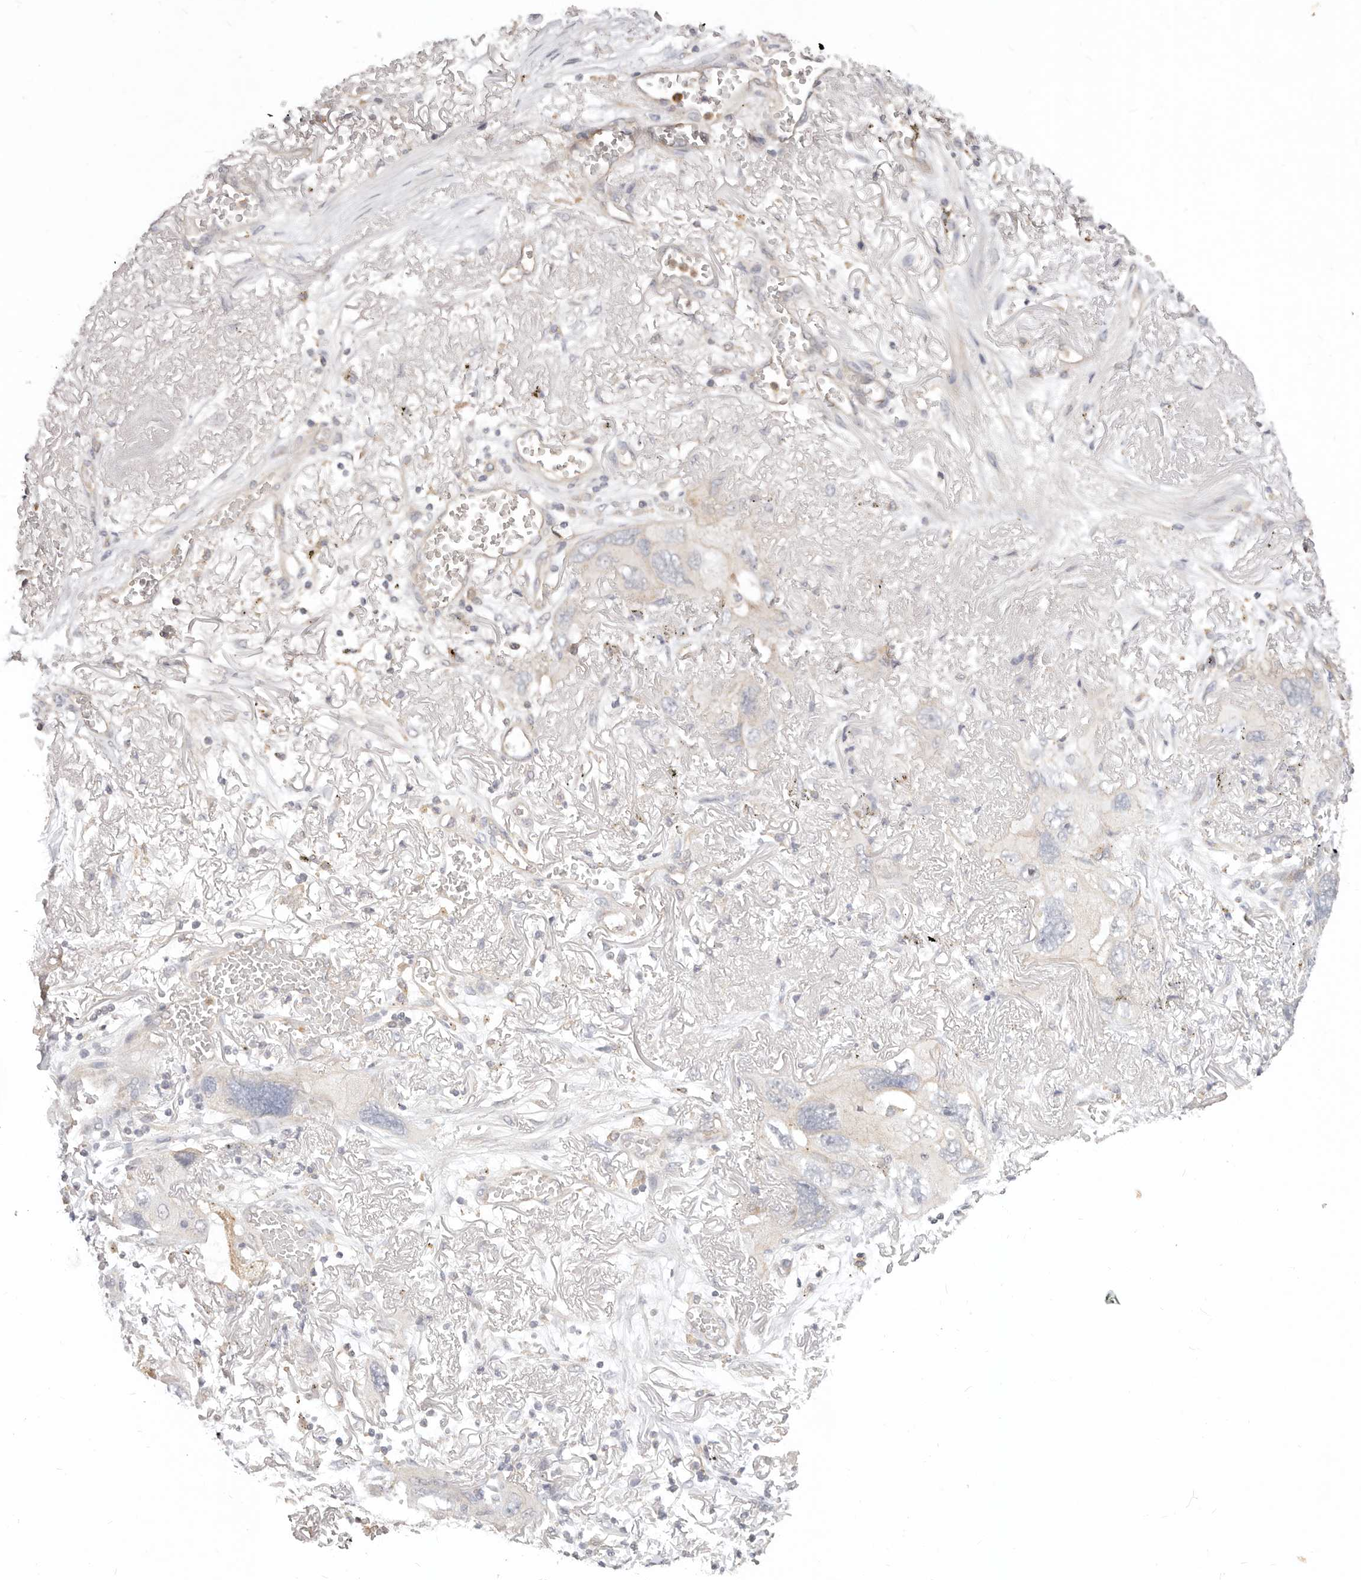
{"staining": {"intensity": "negative", "quantity": "none", "location": "none"}, "tissue": "lung cancer", "cell_type": "Tumor cells", "image_type": "cancer", "snomed": [{"axis": "morphology", "description": "Squamous cell carcinoma, NOS"}, {"axis": "topography", "description": "Lung"}], "caption": "Photomicrograph shows no significant protein staining in tumor cells of lung squamous cell carcinoma.", "gene": "USP49", "patient": {"sex": "female", "age": 73}}